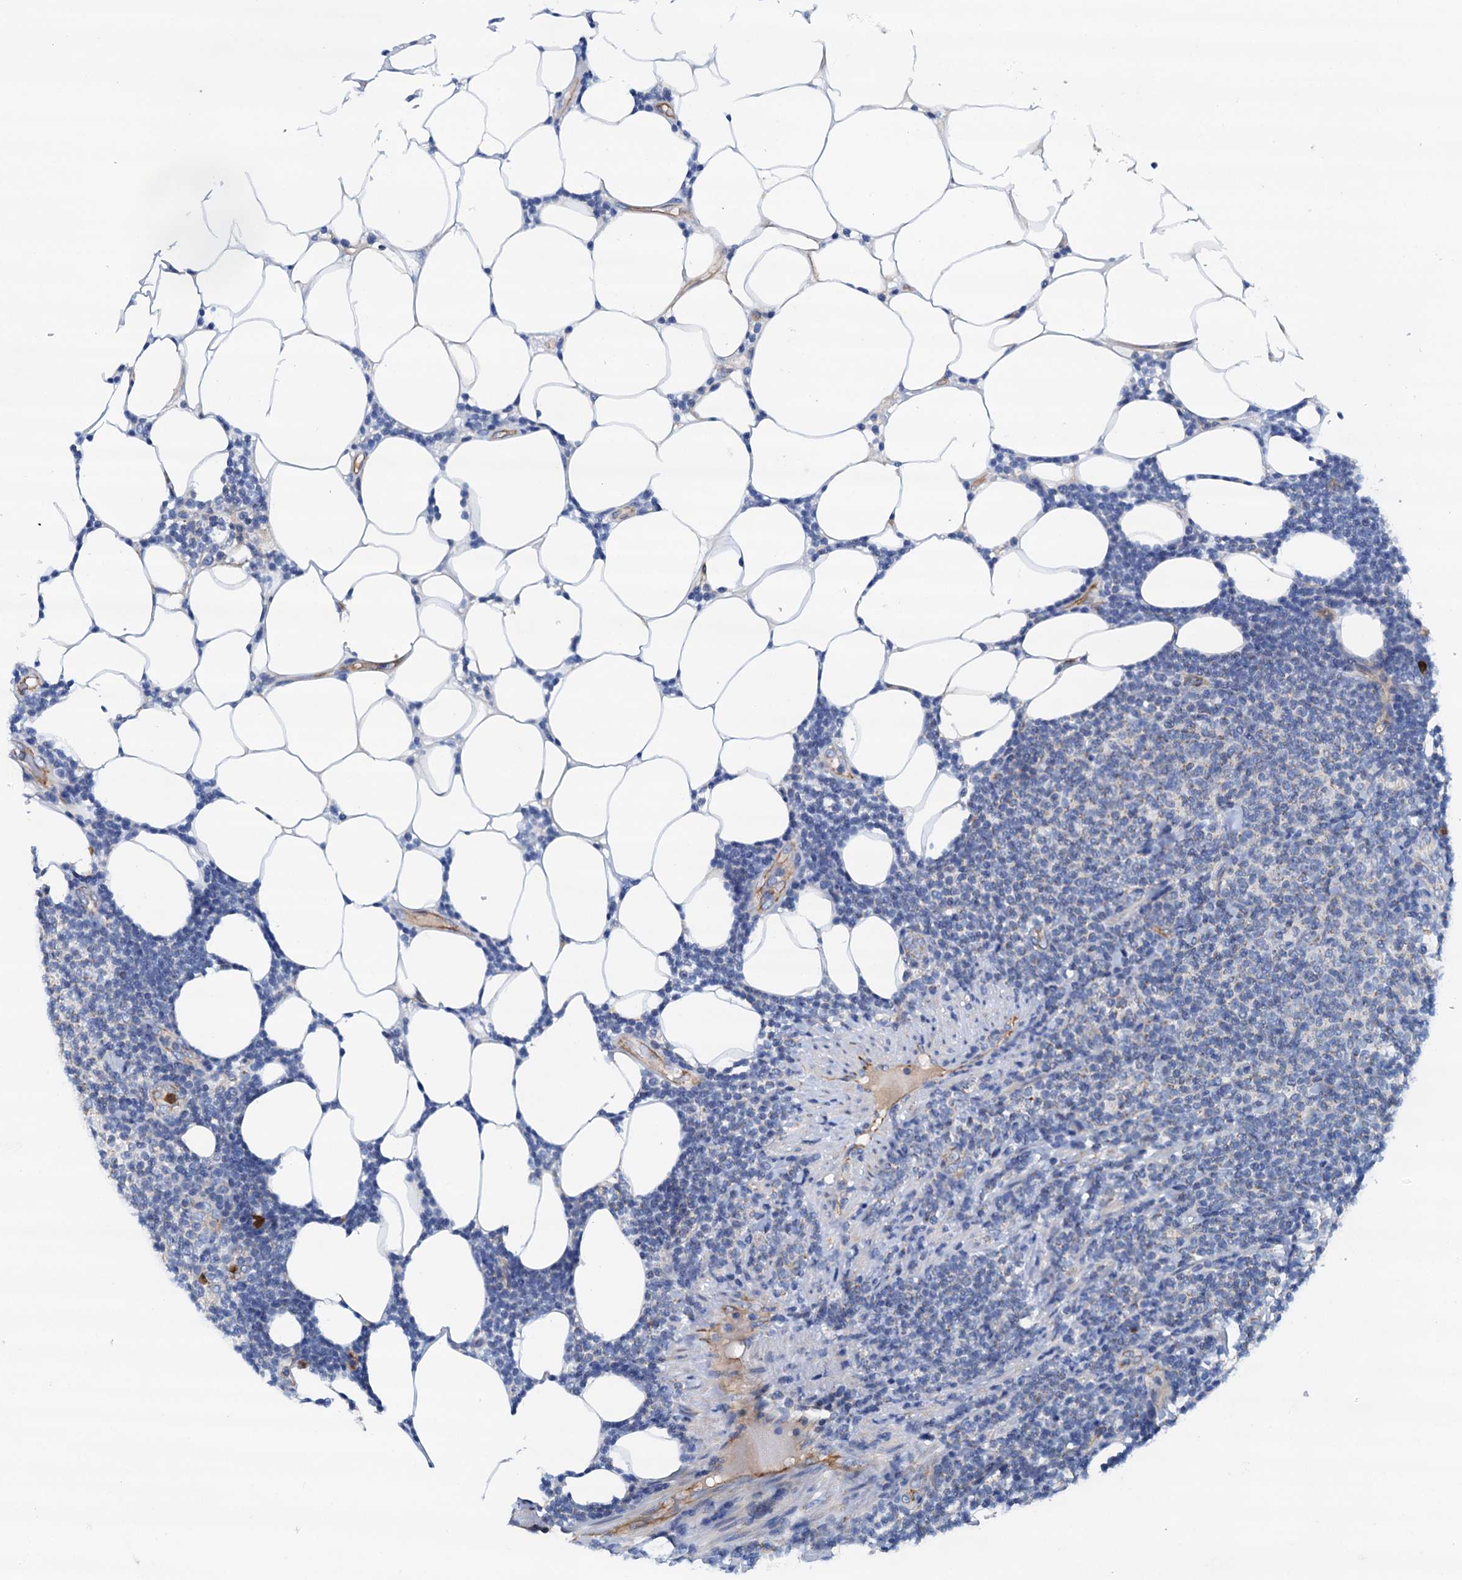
{"staining": {"intensity": "negative", "quantity": "none", "location": "none"}, "tissue": "lymphoma", "cell_type": "Tumor cells", "image_type": "cancer", "snomed": [{"axis": "morphology", "description": "Malignant lymphoma, non-Hodgkin's type, Low grade"}, {"axis": "topography", "description": "Lymph node"}], "caption": "Tumor cells show no significant protein staining in lymphoma. (DAB (3,3'-diaminobenzidine) IHC with hematoxylin counter stain).", "gene": "RASSF9", "patient": {"sex": "male", "age": 66}}